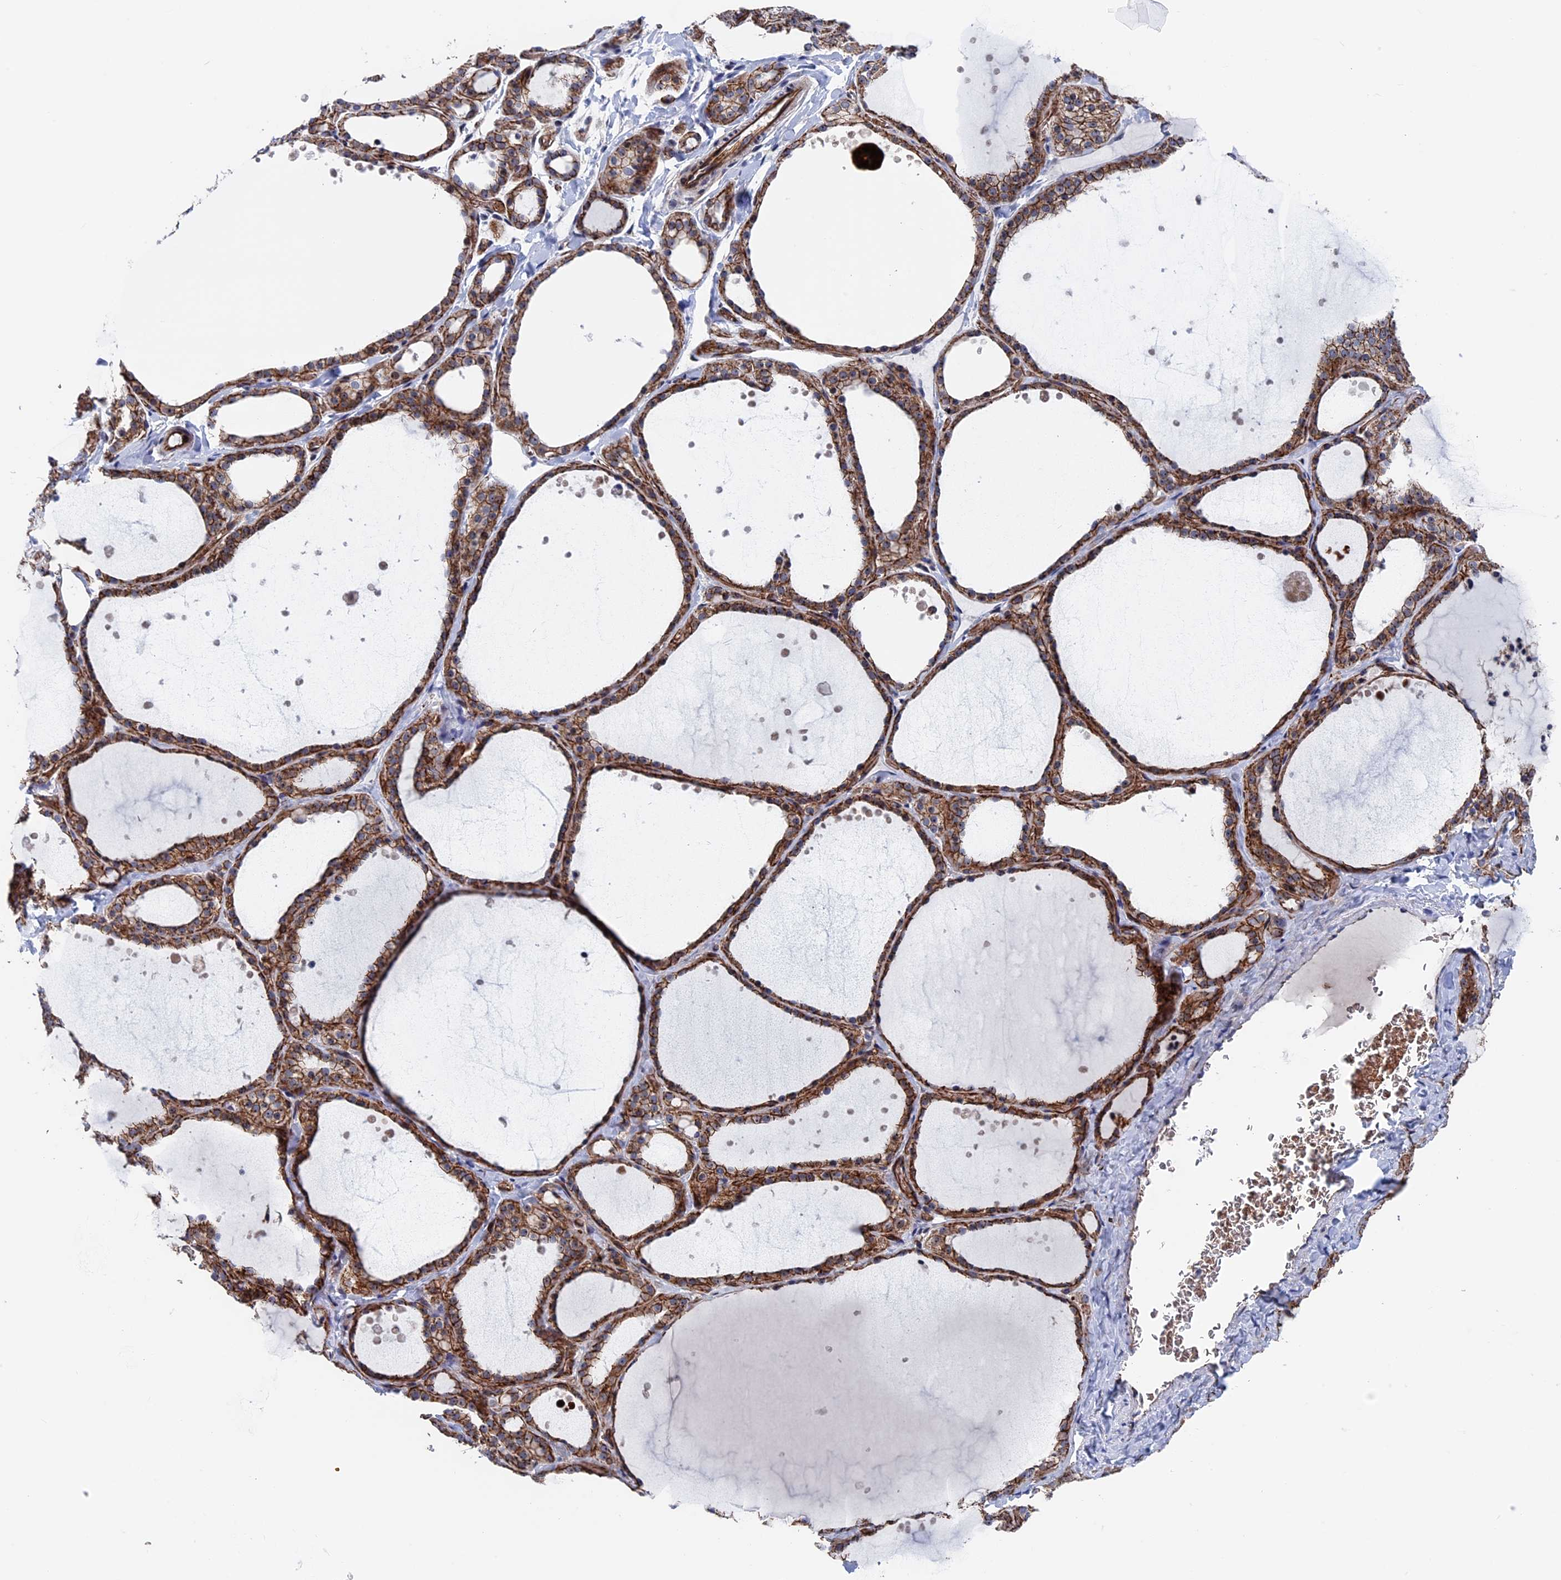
{"staining": {"intensity": "strong", "quantity": ">75%", "location": "cytoplasmic/membranous"}, "tissue": "thyroid gland", "cell_type": "Glandular cells", "image_type": "normal", "snomed": [{"axis": "morphology", "description": "Normal tissue, NOS"}, {"axis": "topography", "description": "Thyroid gland"}], "caption": "A micrograph showing strong cytoplasmic/membranous staining in about >75% of glandular cells in benign thyroid gland, as visualized by brown immunohistochemical staining.", "gene": "EXOSC9", "patient": {"sex": "female", "age": 44}}